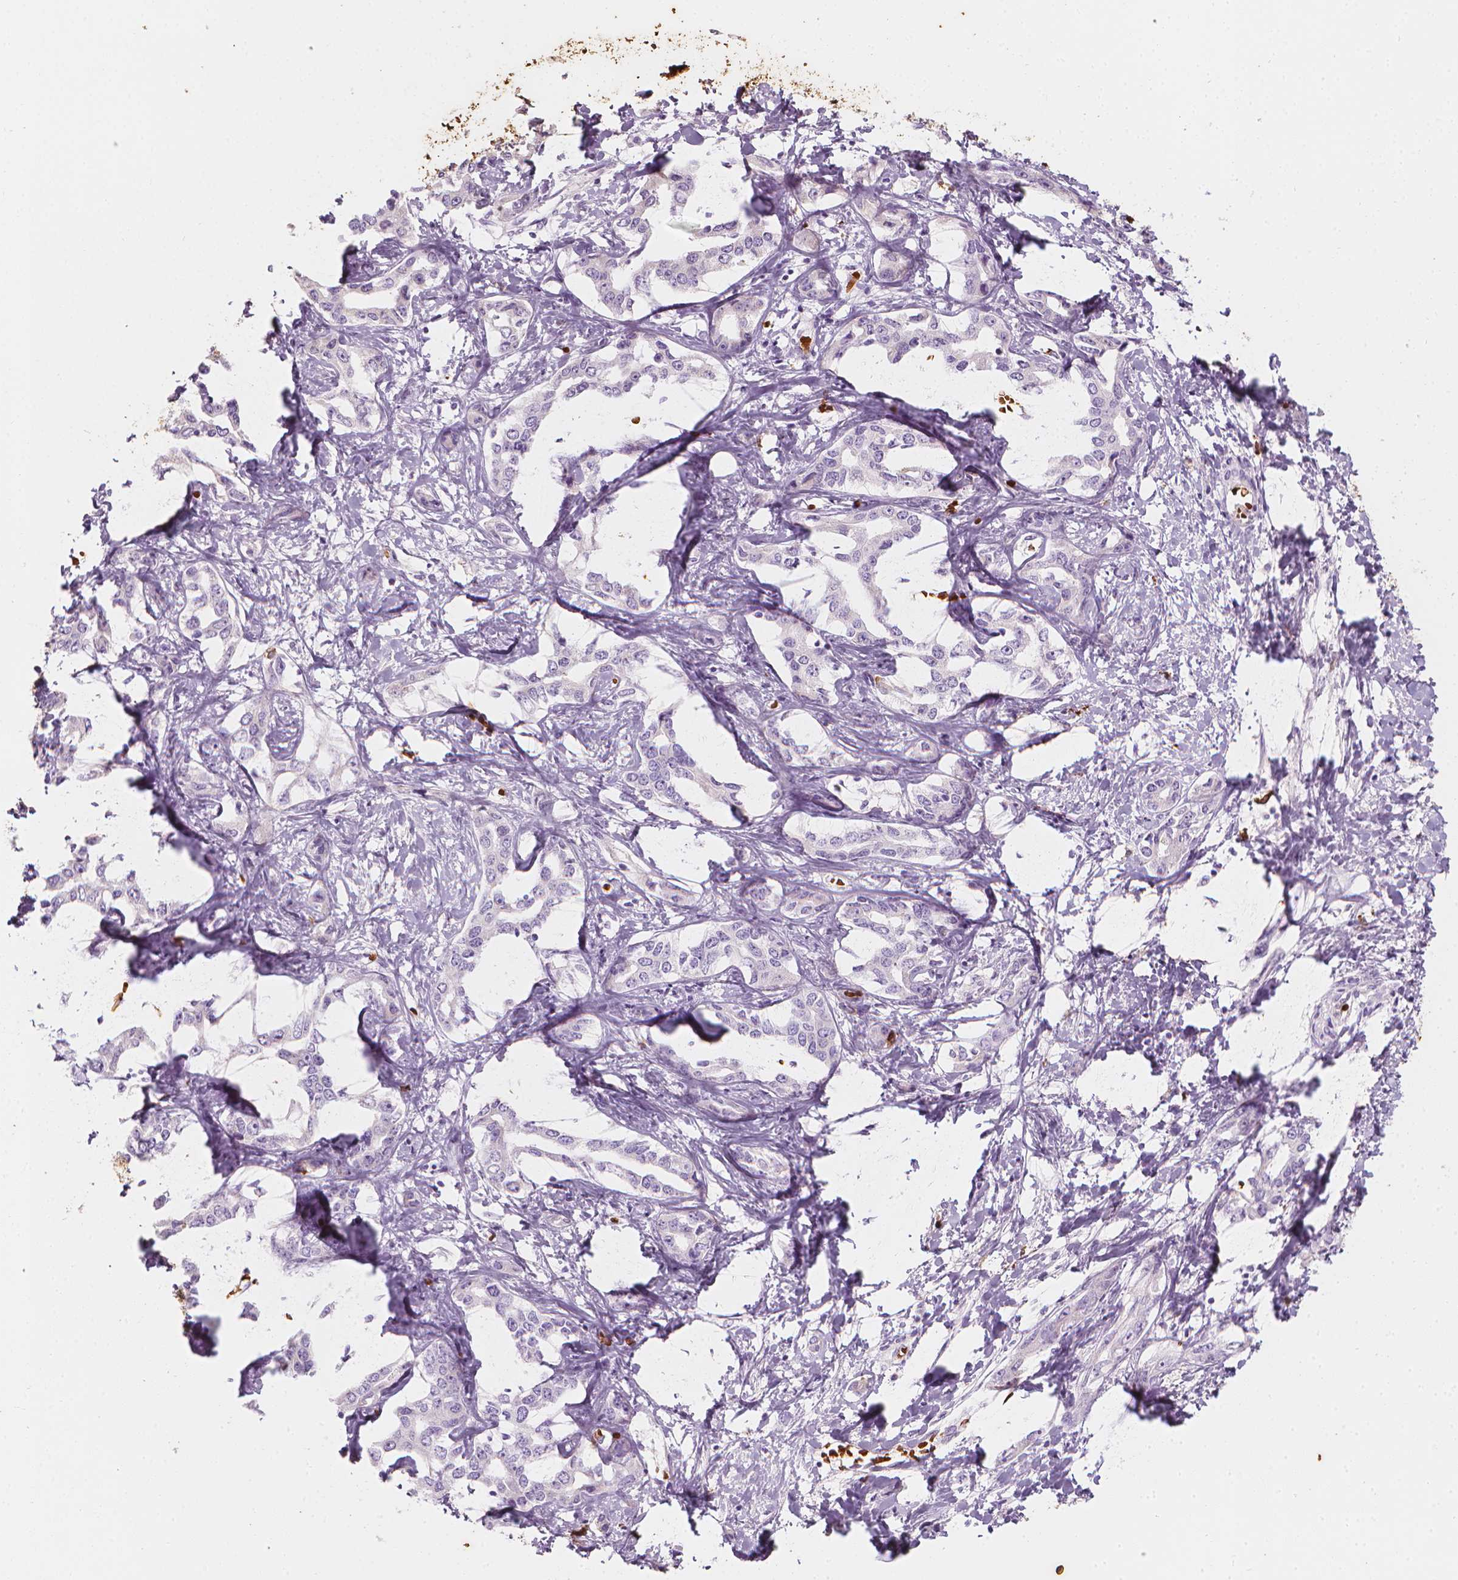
{"staining": {"intensity": "negative", "quantity": "none", "location": "none"}, "tissue": "liver cancer", "cell_type": "Tumor cells", "image_type": "cancer", "snomed": [{"axis": "morphology", "description": "Cholangiocarcinoma"}, {"axis": "topography", "description": "Liver"}], "caption": "Cholangiocarcinoma (liver) was stained to show a protein in brown. There is no significant staining in tumor cells.", "gene": "CES1", "patient": {"sex": "male", "age": 59}}